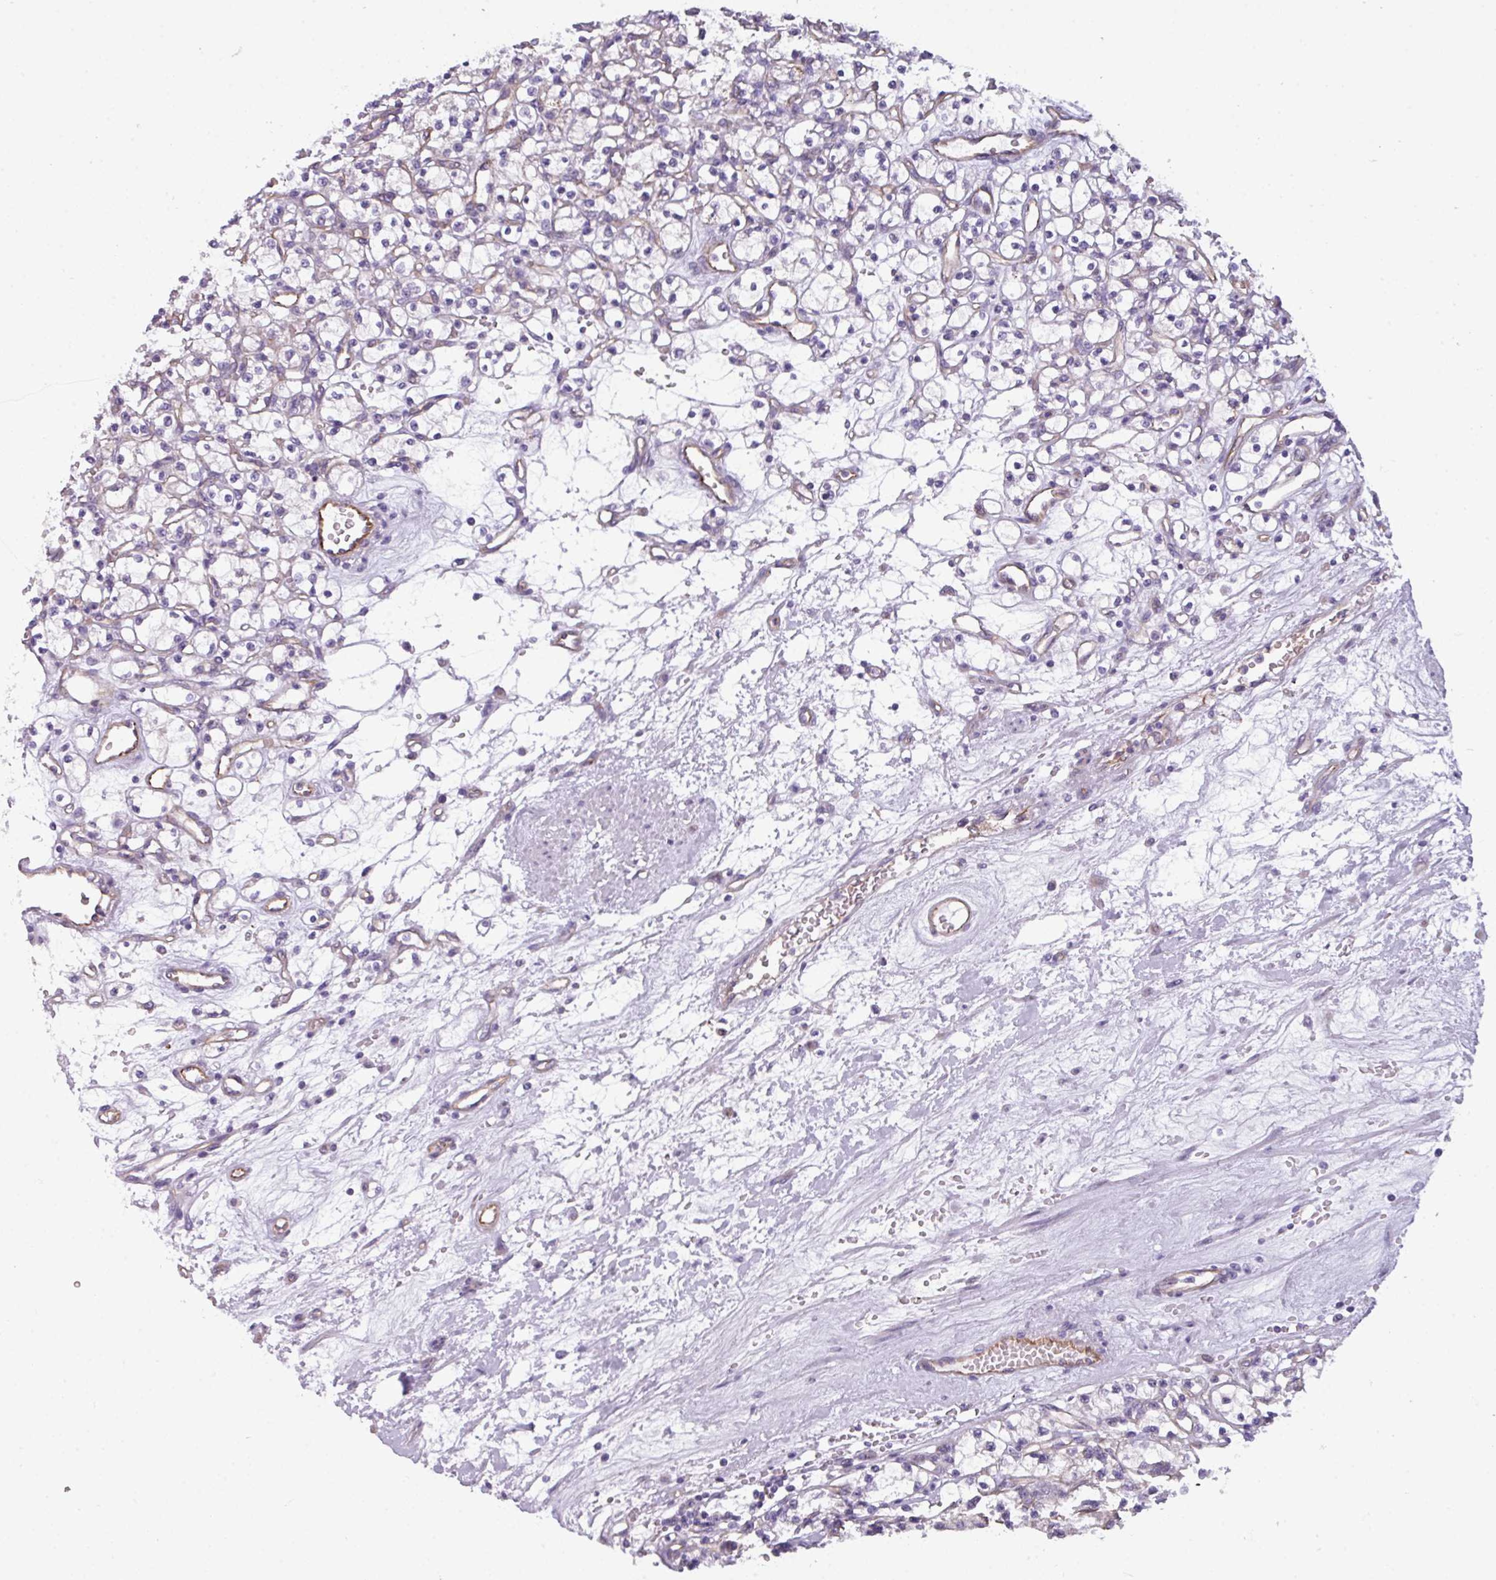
{"staining": {"intensity": "negative", "quantity": "none", "location": "none"}, "tissue": "renal cancer", "cell_type": "Tumor cells", "image_type": "cancer", "snomed": [{"axis": "morphology", "description": "Adenocarcinoma, NOS"}, {"axis": "topography", "description": "Kidney"}], "caption": "Renal cancer was stained to show a protein in brown. There is no significant staining in tumor cells.", "gene": "BUD23", "patient": {"sex": "female", "age": 59}}